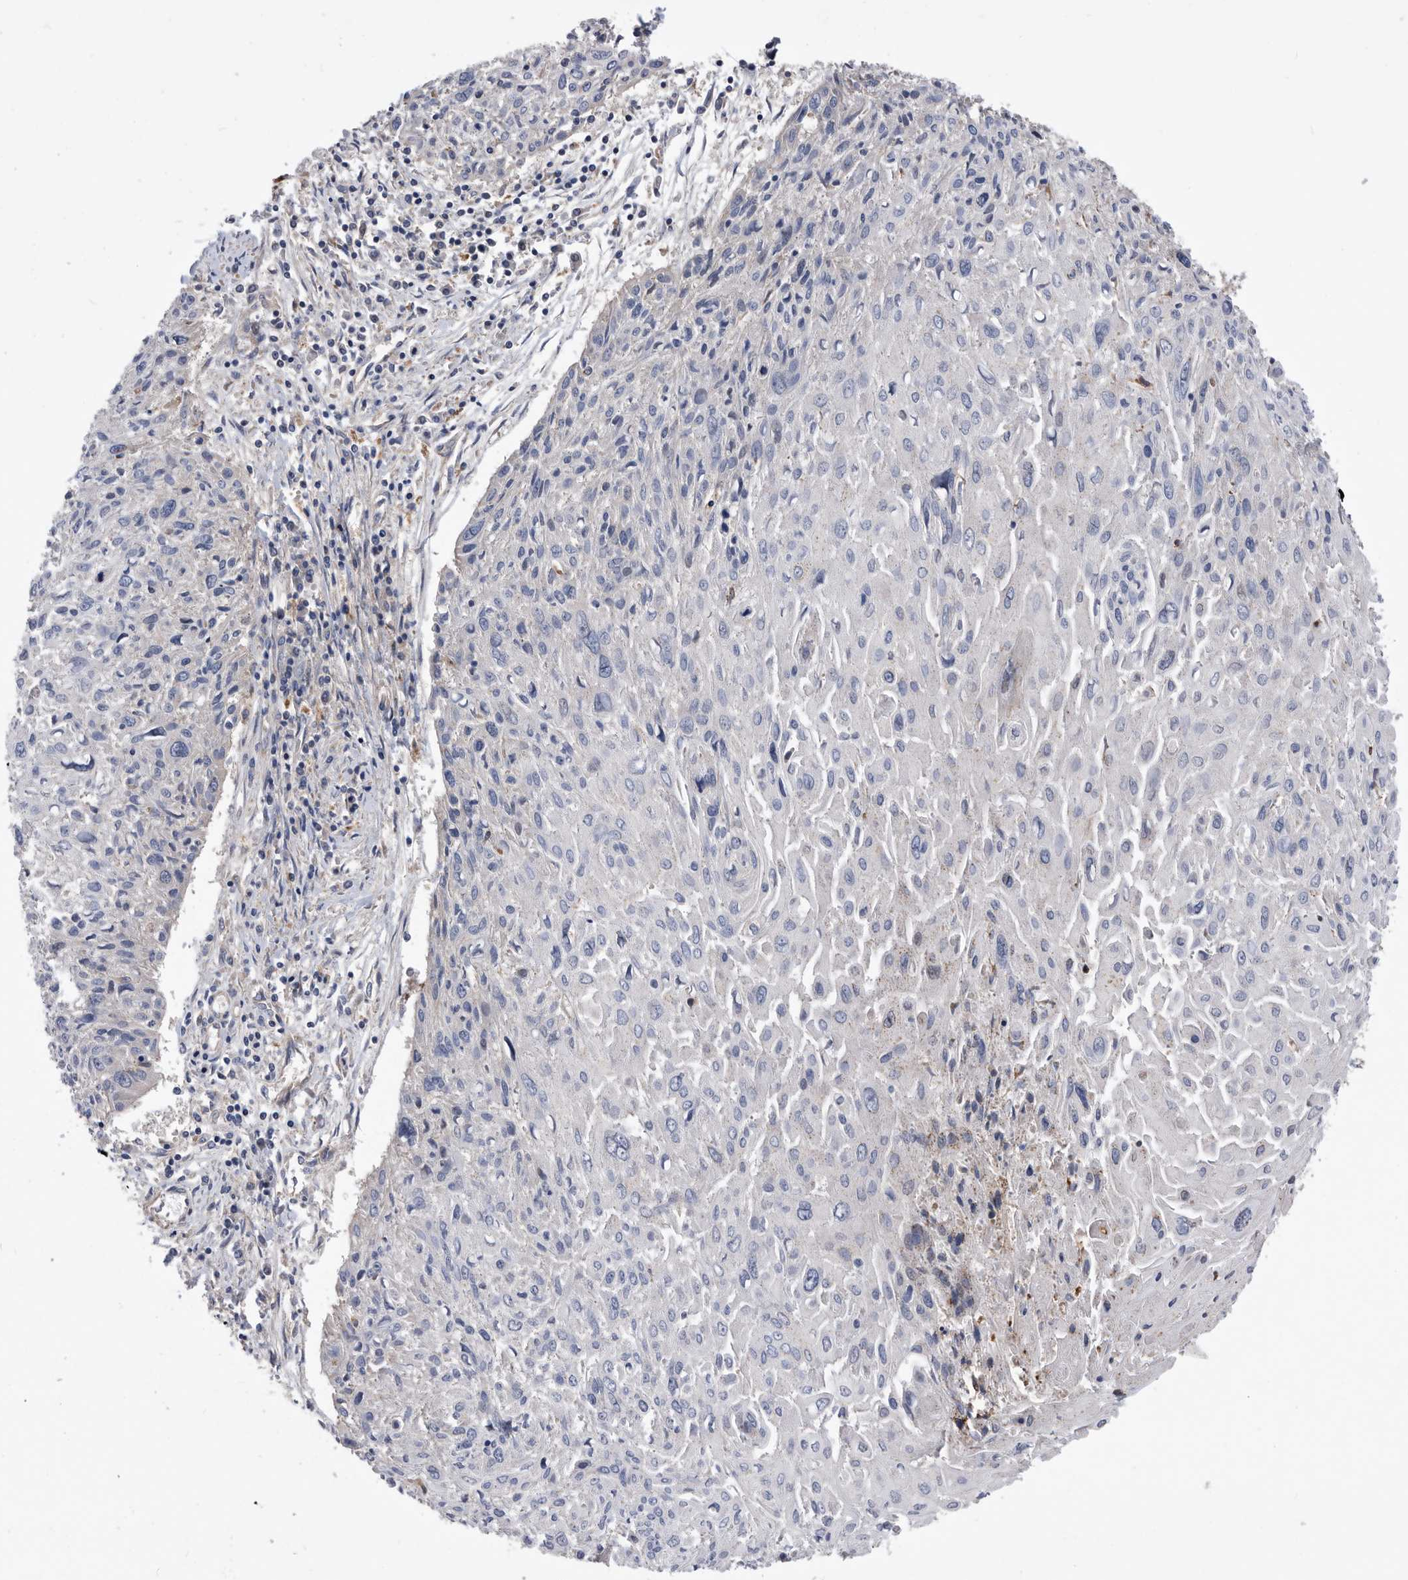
{"staining": {"intensity": "negative", "quantity": "none", "location": "none"}, "tissue": "cervical cancer", "cell_type": "Tumor cells", "image_type": "cancer", "snomed": [{"axis": "morphology", "description": "Squamous cell carcinoma, NOS"}, {"axis": "topography", "description": "Cervix"}], "caption": "Protein analysis of squamous cell carcinoma (cervical) reveals no significant staining in tumor cells.", "gene": "BAIAP3", "patient": {"sex": "female", "age": 51}}